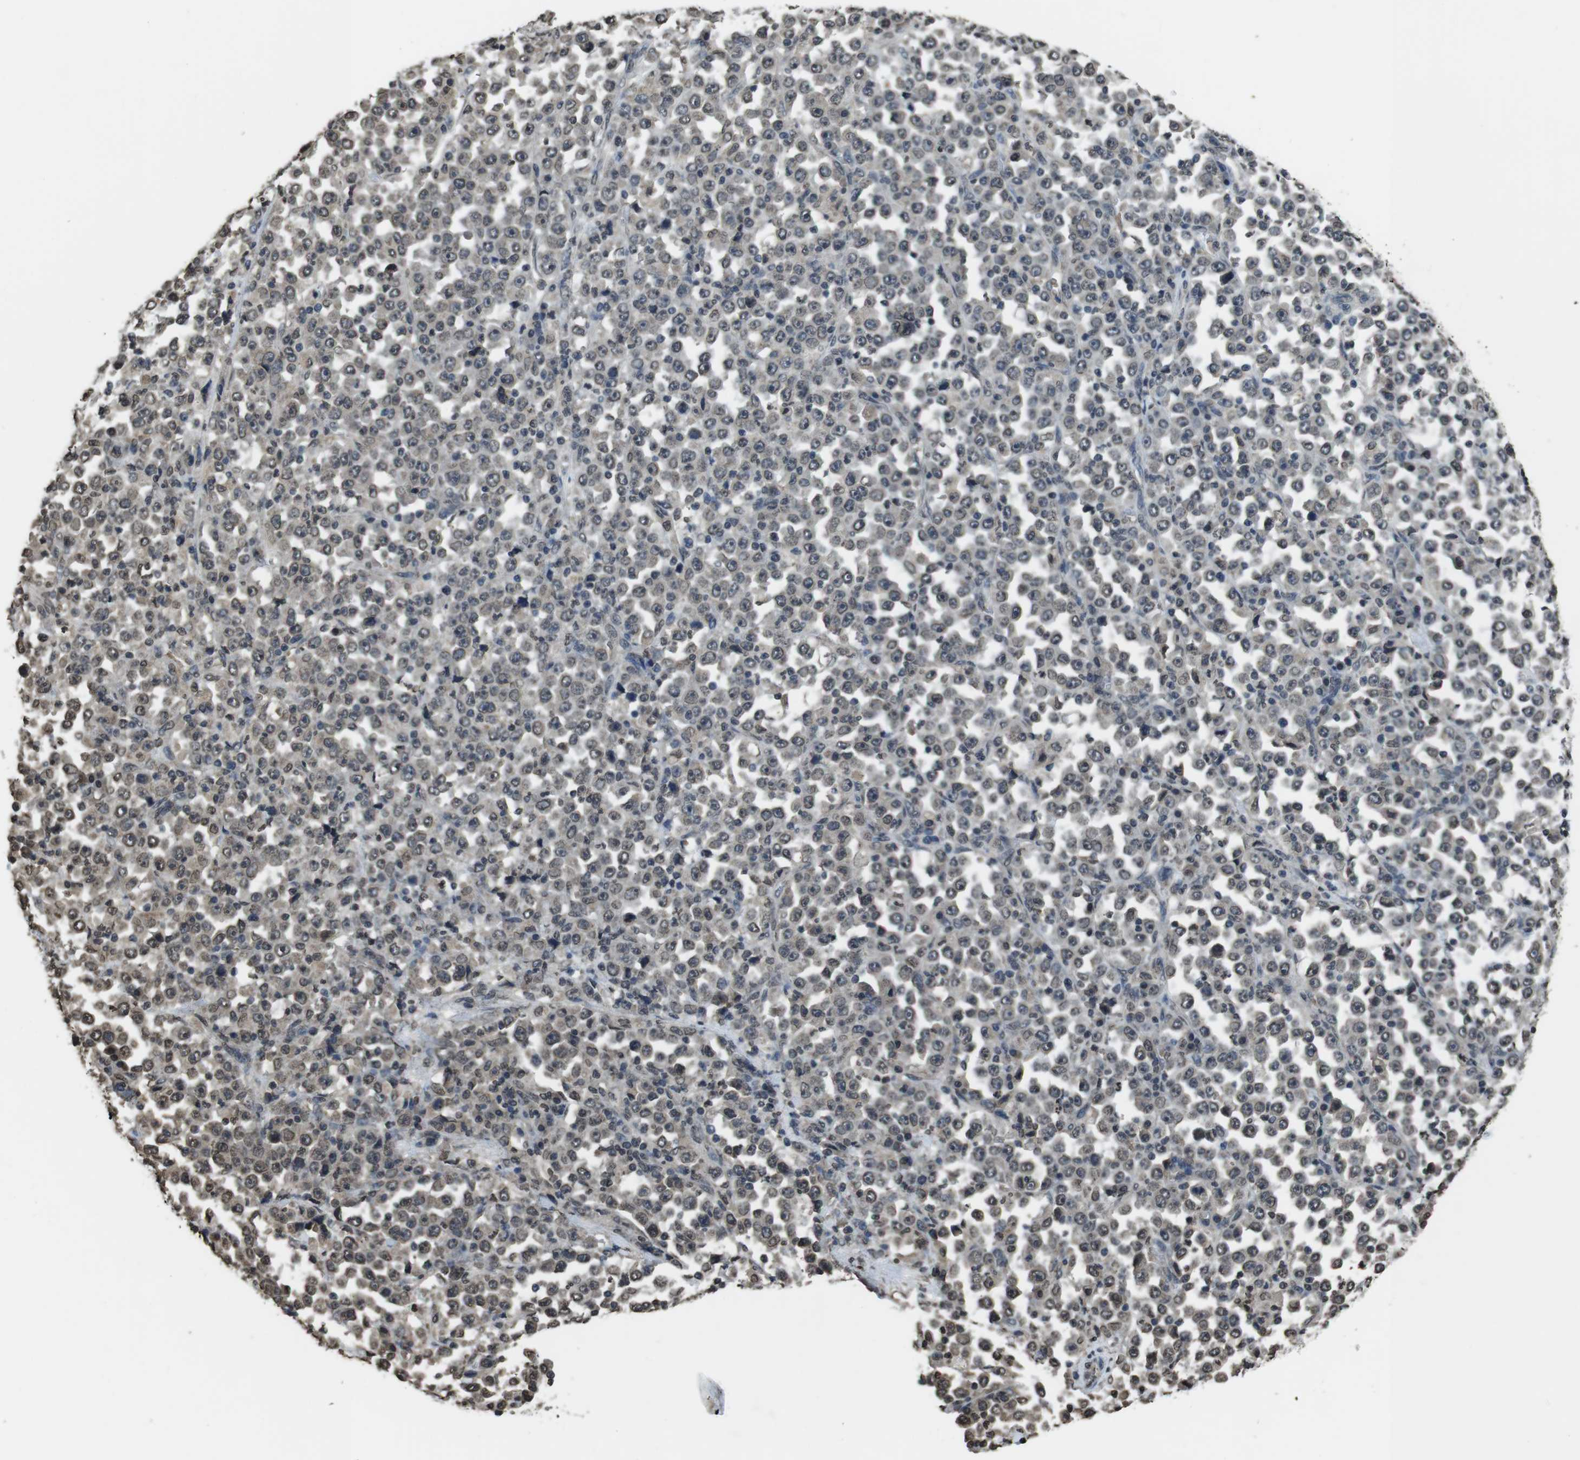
{"staining": {"intensity": "weak", "quantity": "<25%", "location": "nuclear"}, "tissue": "stomach cancer", "cell_type": "Tumor cells", "image_type": "cancer", "snomed": [{"axis": "morphology", "description": "Normal tissue, NOS"}, {"axis": "morphology", "description": "Adenocarcinoma, NOS"}, {"axis": "topography", "description": "Stomach, upper"}, {"axis": "topography", "description": "Stomach"}], "caption": "Immunohistochemistry histopathology image of neoplastic tissue: stomach cancer (adenocarcinoma) stained with DAB shows no significant protein staining in tumor cells.", "gene": "MAF", "patient": {"sex": "male", "age": 59}}